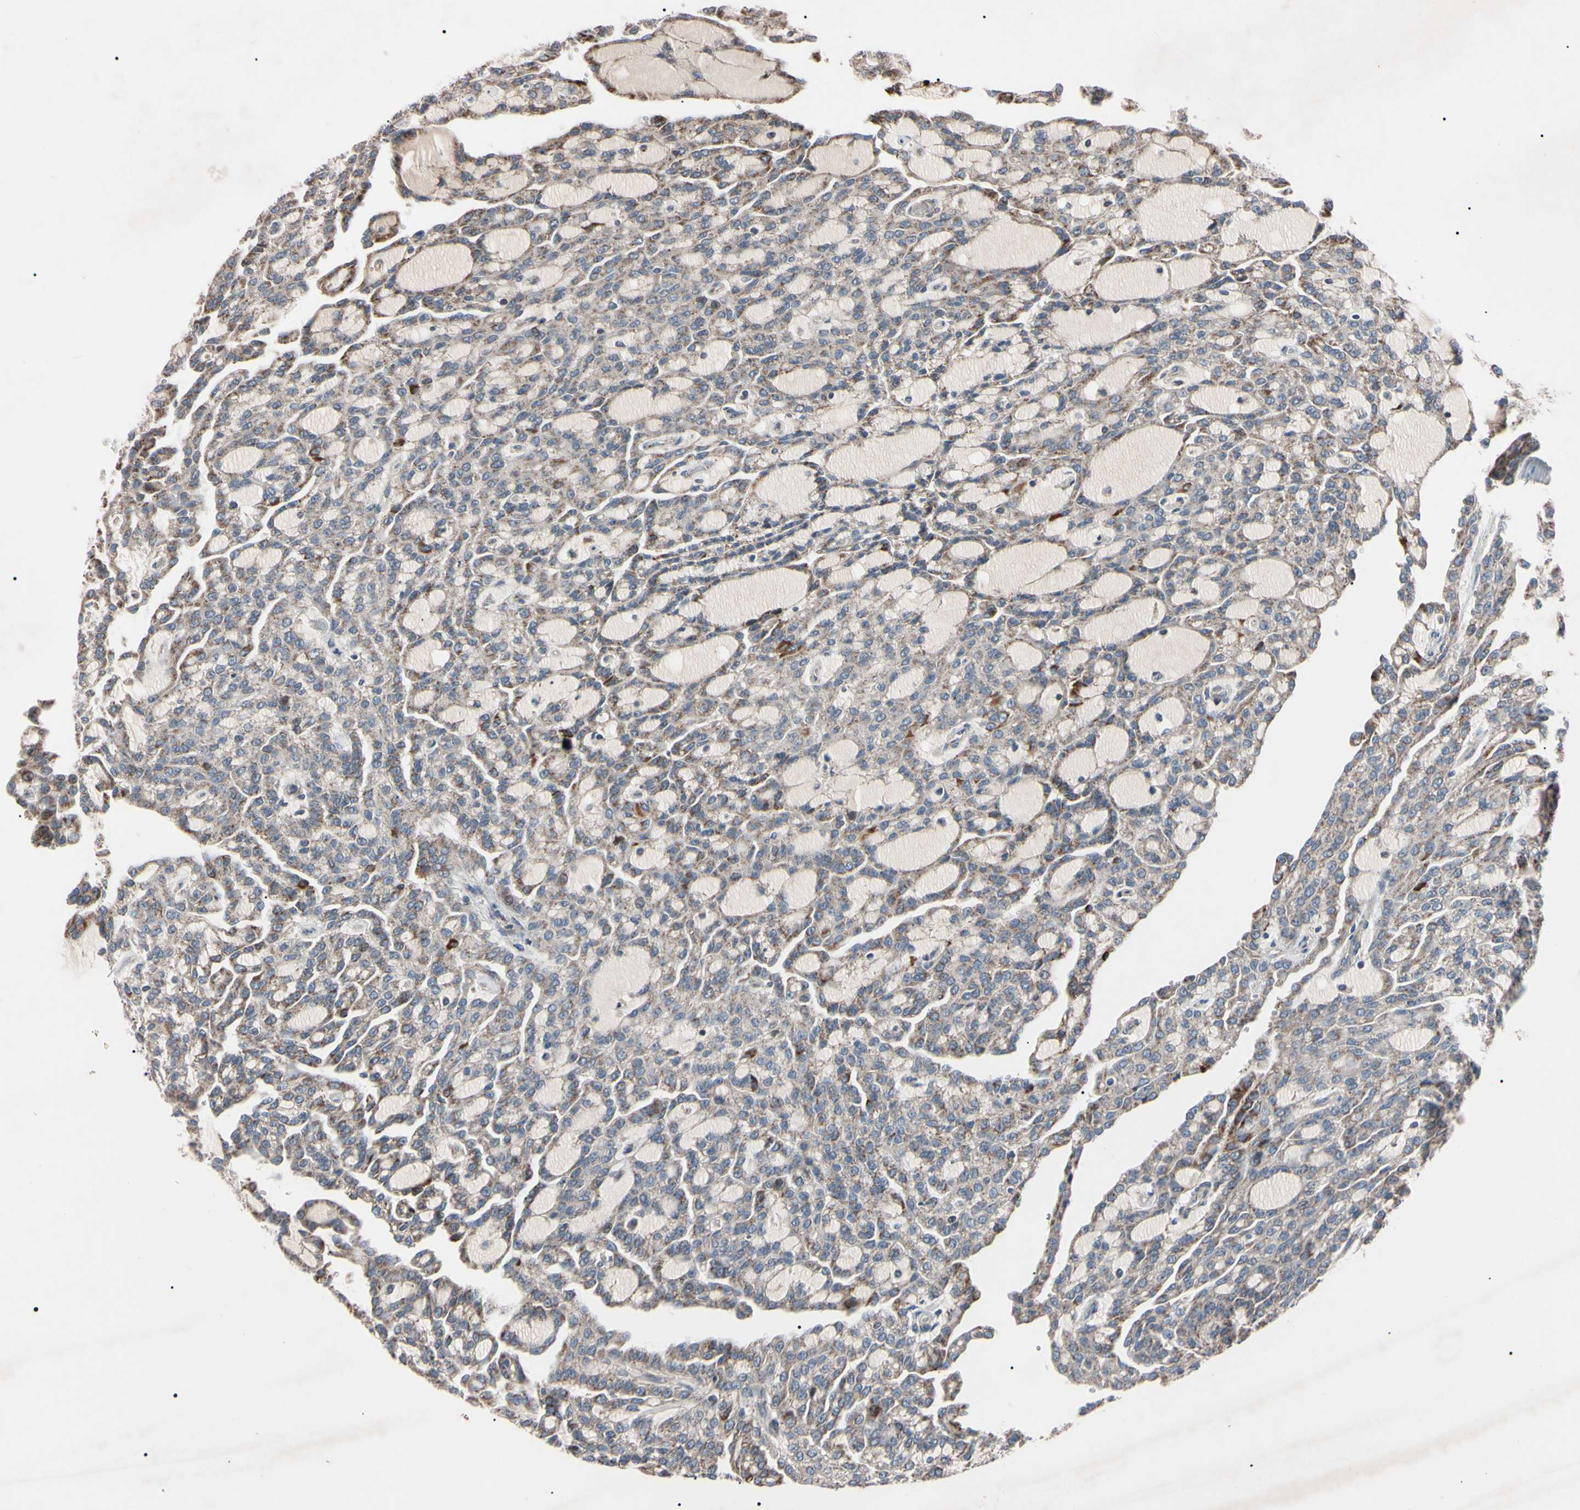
{"staining": {"intensity": "negative", "quantity": "none", "location": "none"}, "tissue": "renal cancer", "cell_type": "Tumor cells", "image_type": "cancer", "snomed": [{"axis": "morphology", "description": "Adenocarcinoma, NOS"}, {"axis": "topography", "description": "Kidney"}], "caption": "Human adenocarcinoma (renal) stained for a protein using immunohistochemistry (IHC) demonstrates no expression in tumor cells.", "gene": "TNFRSF1A", "patient": {"sex": "male", "age": 63}}